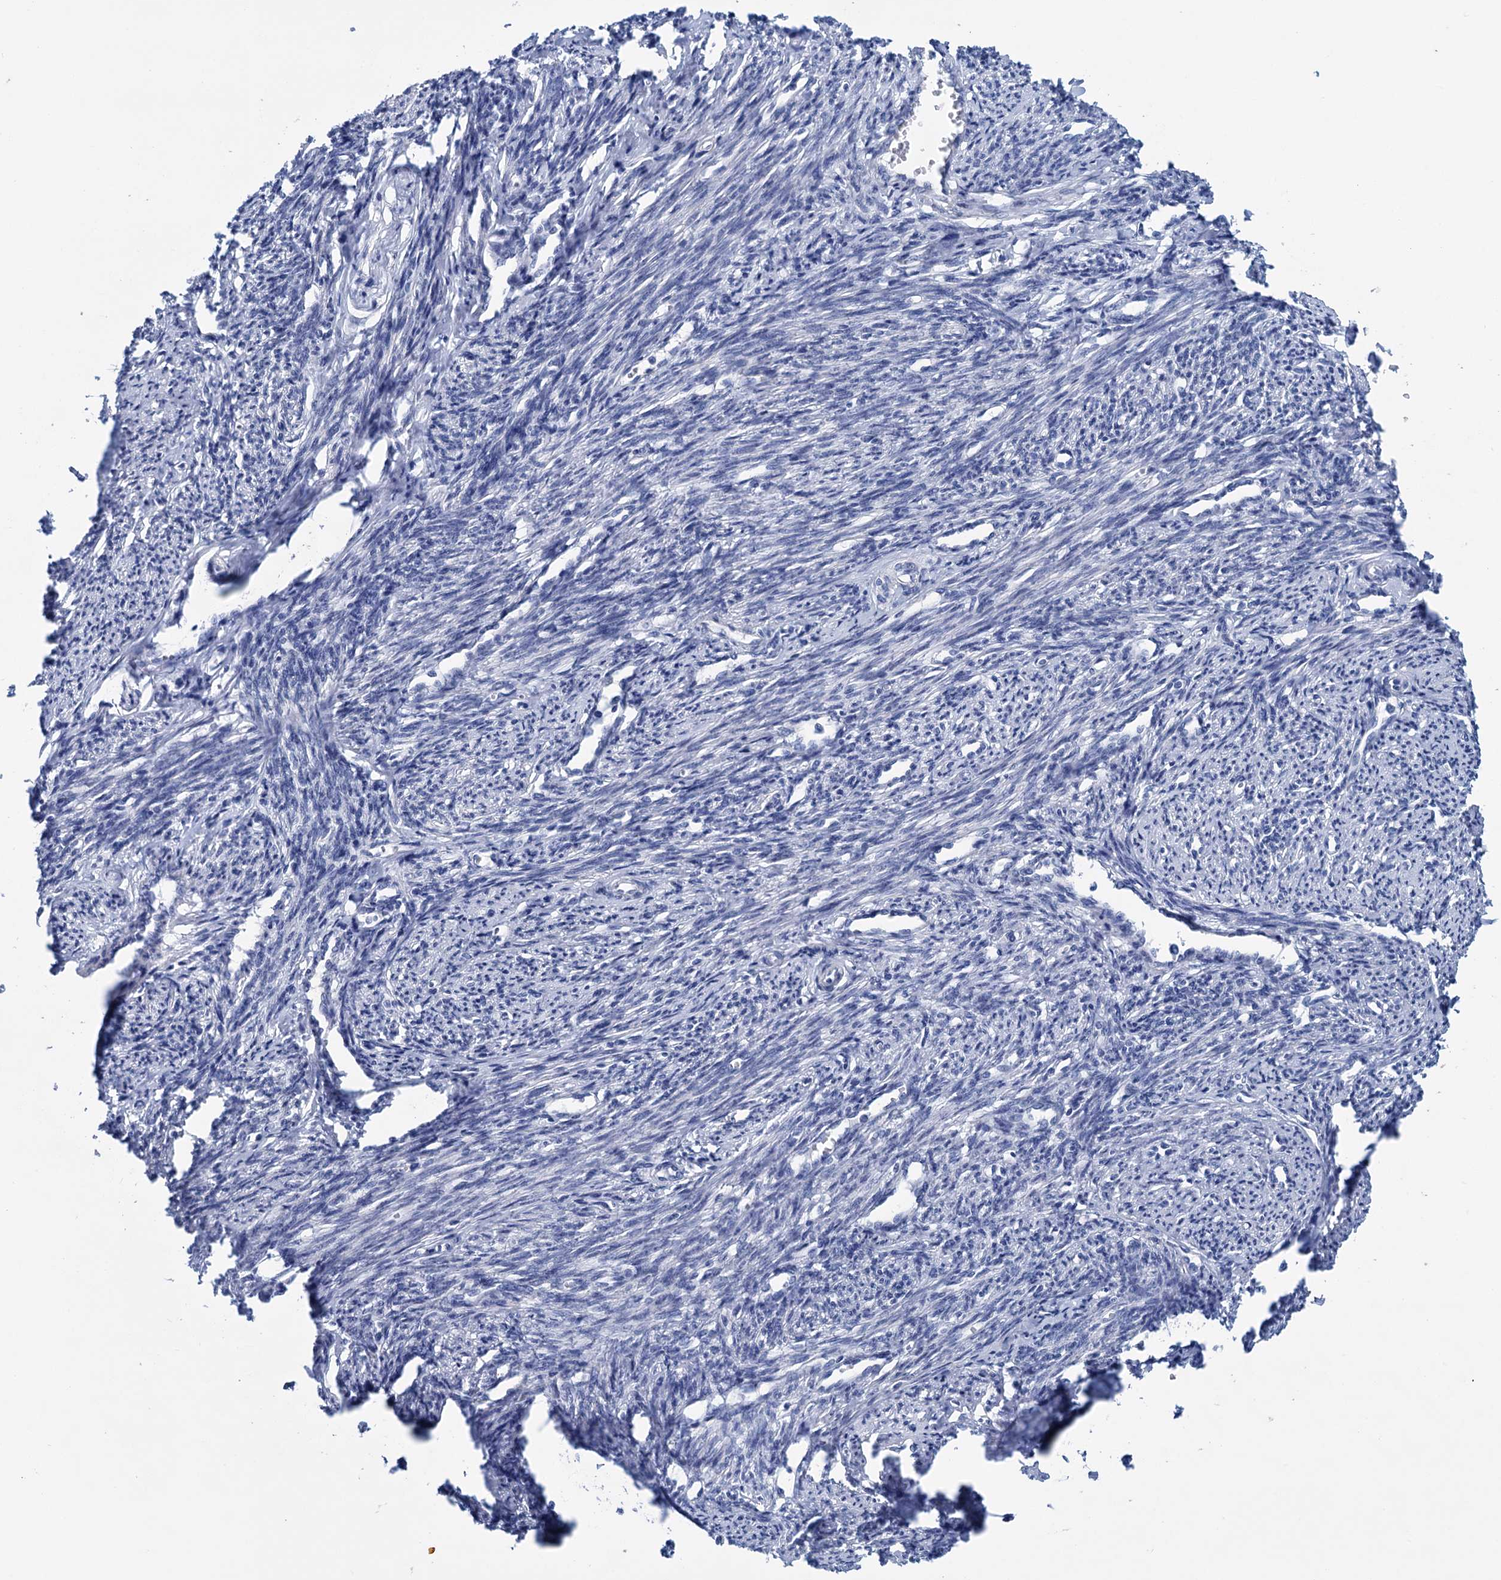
{"staining": {"intensity": "negative", "quantity": "none", "location": "none"}, "tissue": "smooth muscle", "cell_type": "Smooth muscle cells", "image_type": "normal", "snomed": [{"axis": "morphology", "description": "Normal tissue, NOS"}, {"axis": "topography", "description": "Smooth muscle"}, {"axis": "topography", "description": "Uterus"}], "caption": "This is a micrograph of immunohistochemistry staining of benign smooth muscle, which shows no positivity in smooth muscle cells.", "gene": "MYOZ3", "patient": {"sex": "female", "age": 59}}